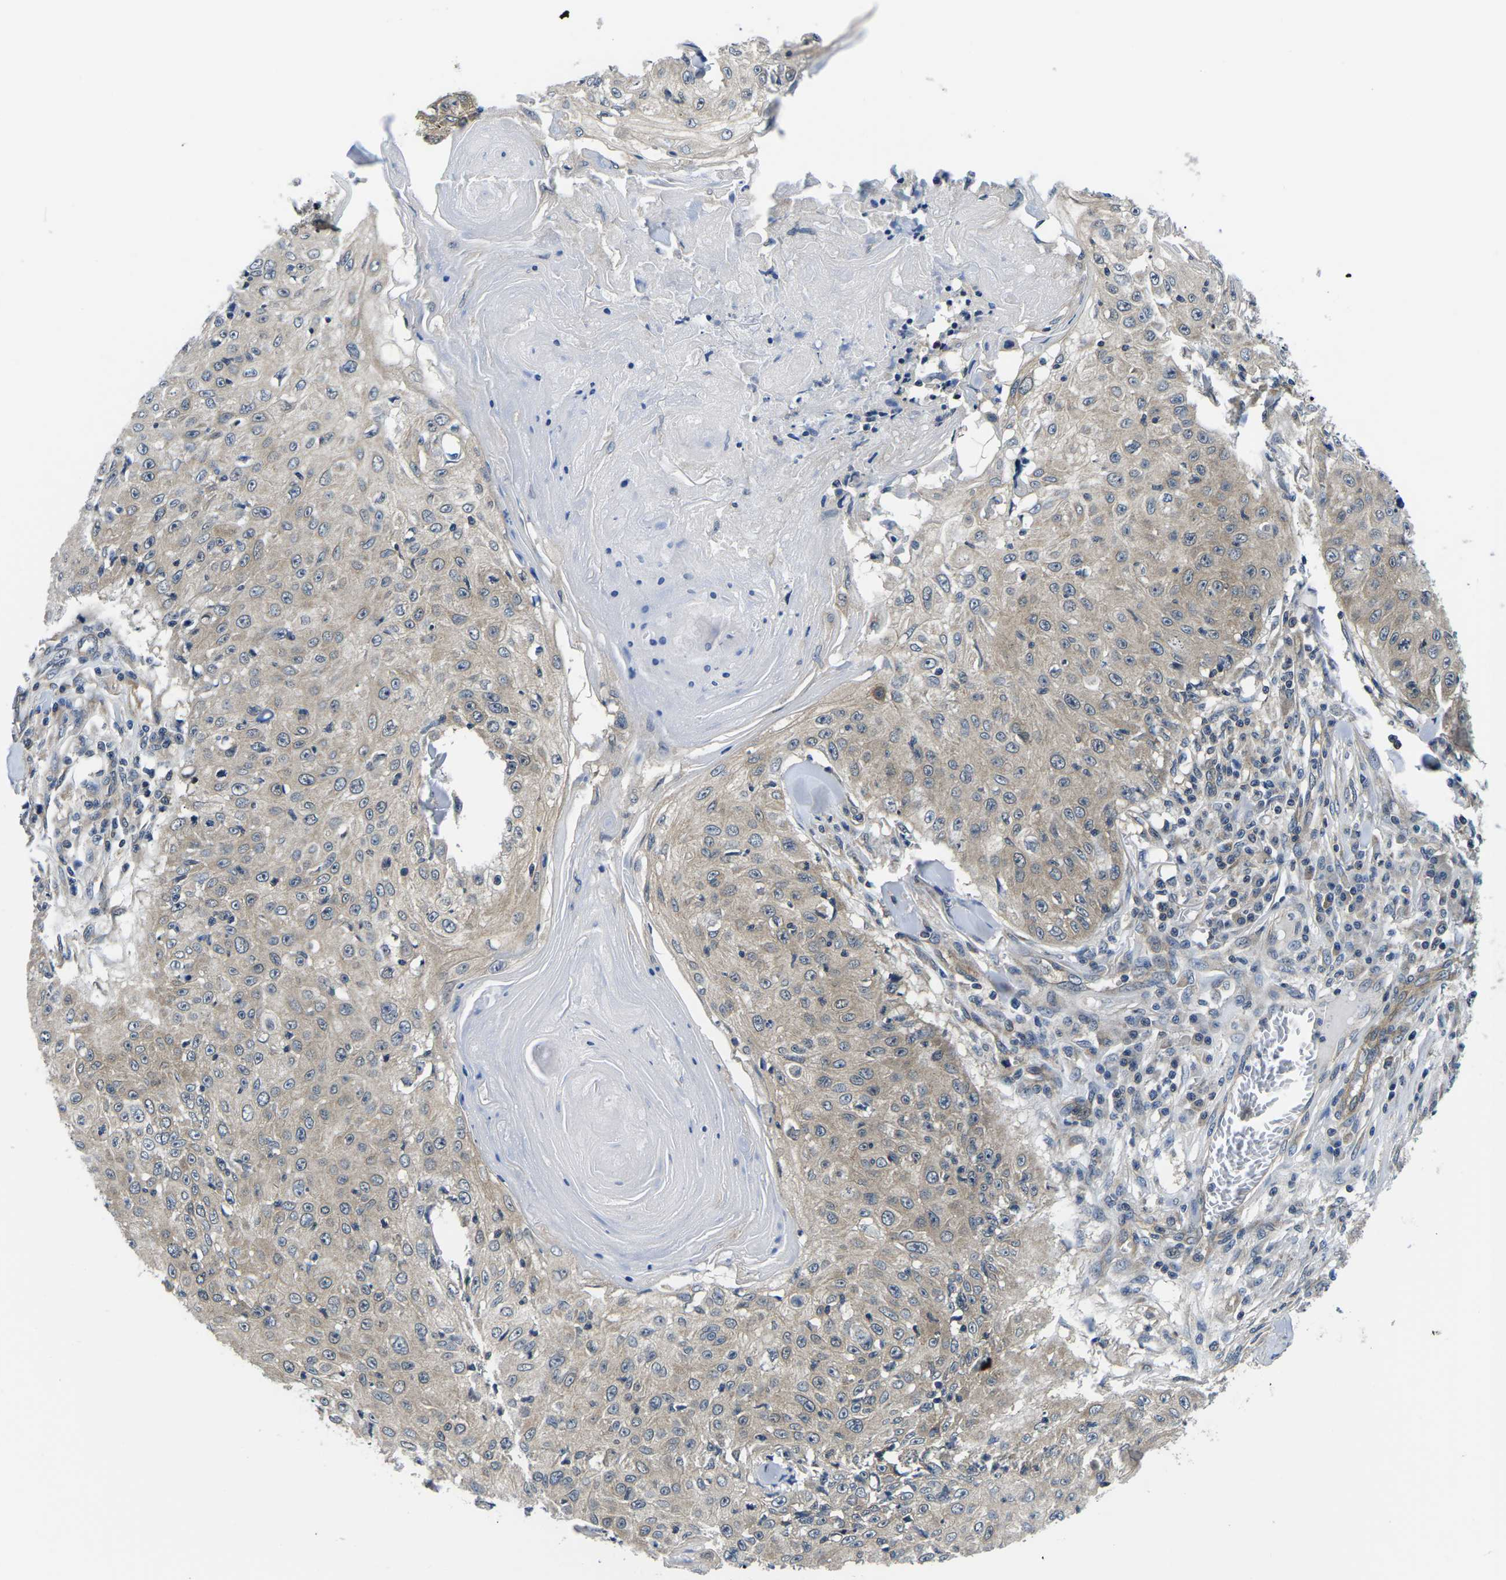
{"staining": {"intensity": "moderate", "quantity": ">75%", "location": "cytoplasmic/membranous"}, "tissue": "skin cancer", "cell_type": "Tumor cells", "image_type": "cancer", "snomed": [{"axis": "morphology", "description": "Squamous cell carcinoma, NOS"}, {"axis": "topography", "description": "Skin"}], "caption": "Immunohistochemical staining of squamous cell carcinoma (skin) reveals medium levels of moderate cytoplasmic/membranous staining in approximately >75% of tumor cells. The protein is stained brown, and the nuclei are stained in blue (DAB IHC with brightfield microscopy, high magnification).", "gene": "GSK3B", "patient": {"sex": "male", "age": 86}}